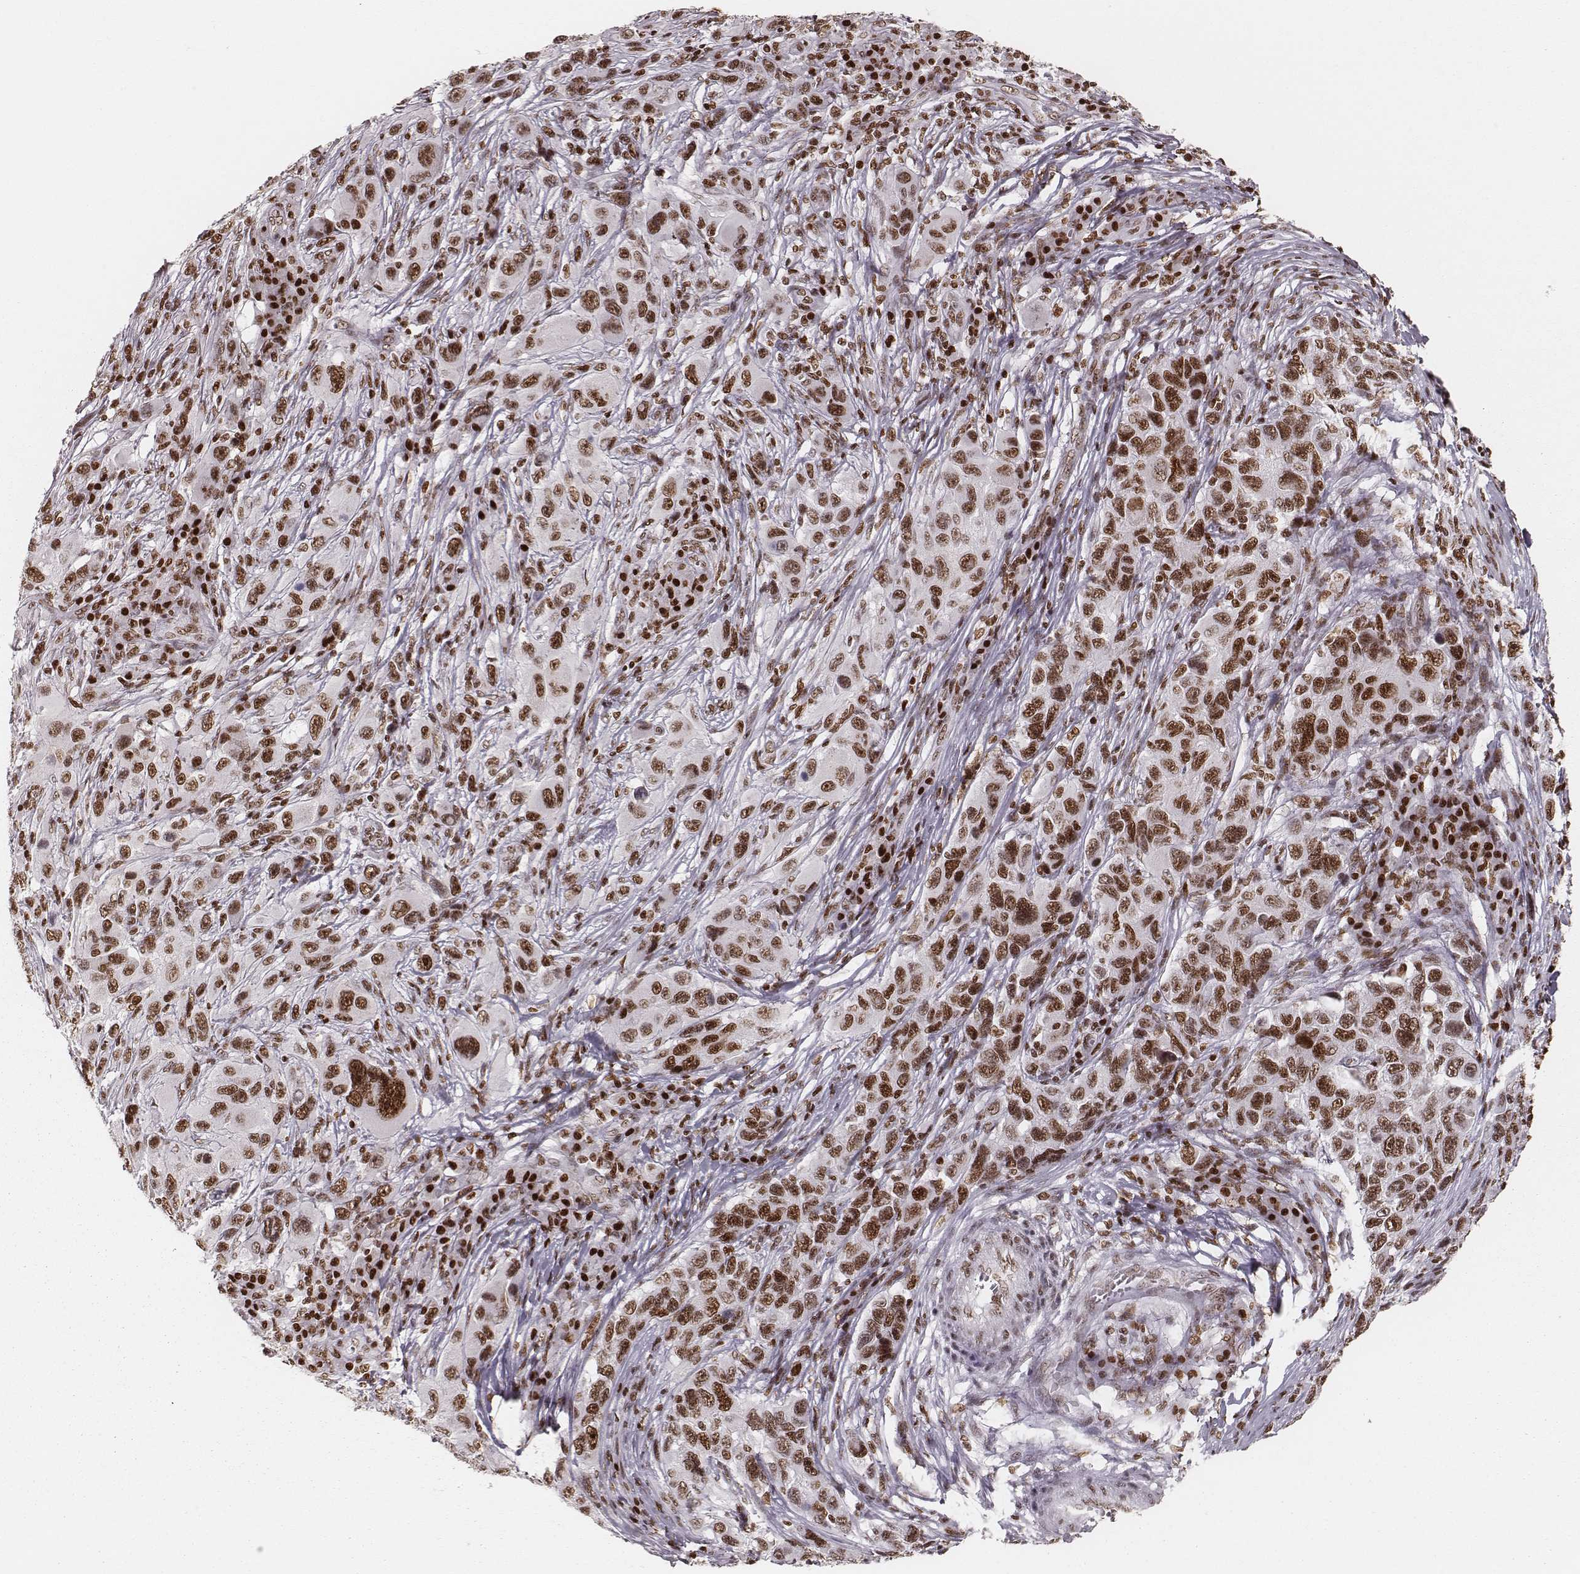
{"staining": {"intensity": "moderate", "quantity": ">75%", "location": "nuclear"}, "tissue": "melanoma", "cell_type": "Tumor cells", "image_type": "cancer", "snomed": [{"axis": "morphology", "description": "Malignant melanoma, NOS"}, {"axis": "topography", "description": "Skin"}], "caption": "Immunohistochemistry of human malignant melanoma demonstrates medium levels of moderate nuclear expression in approximately >75% of tumor cells.", "gene": "PARP1", "patient": {"sex": "male", "age": 53}}